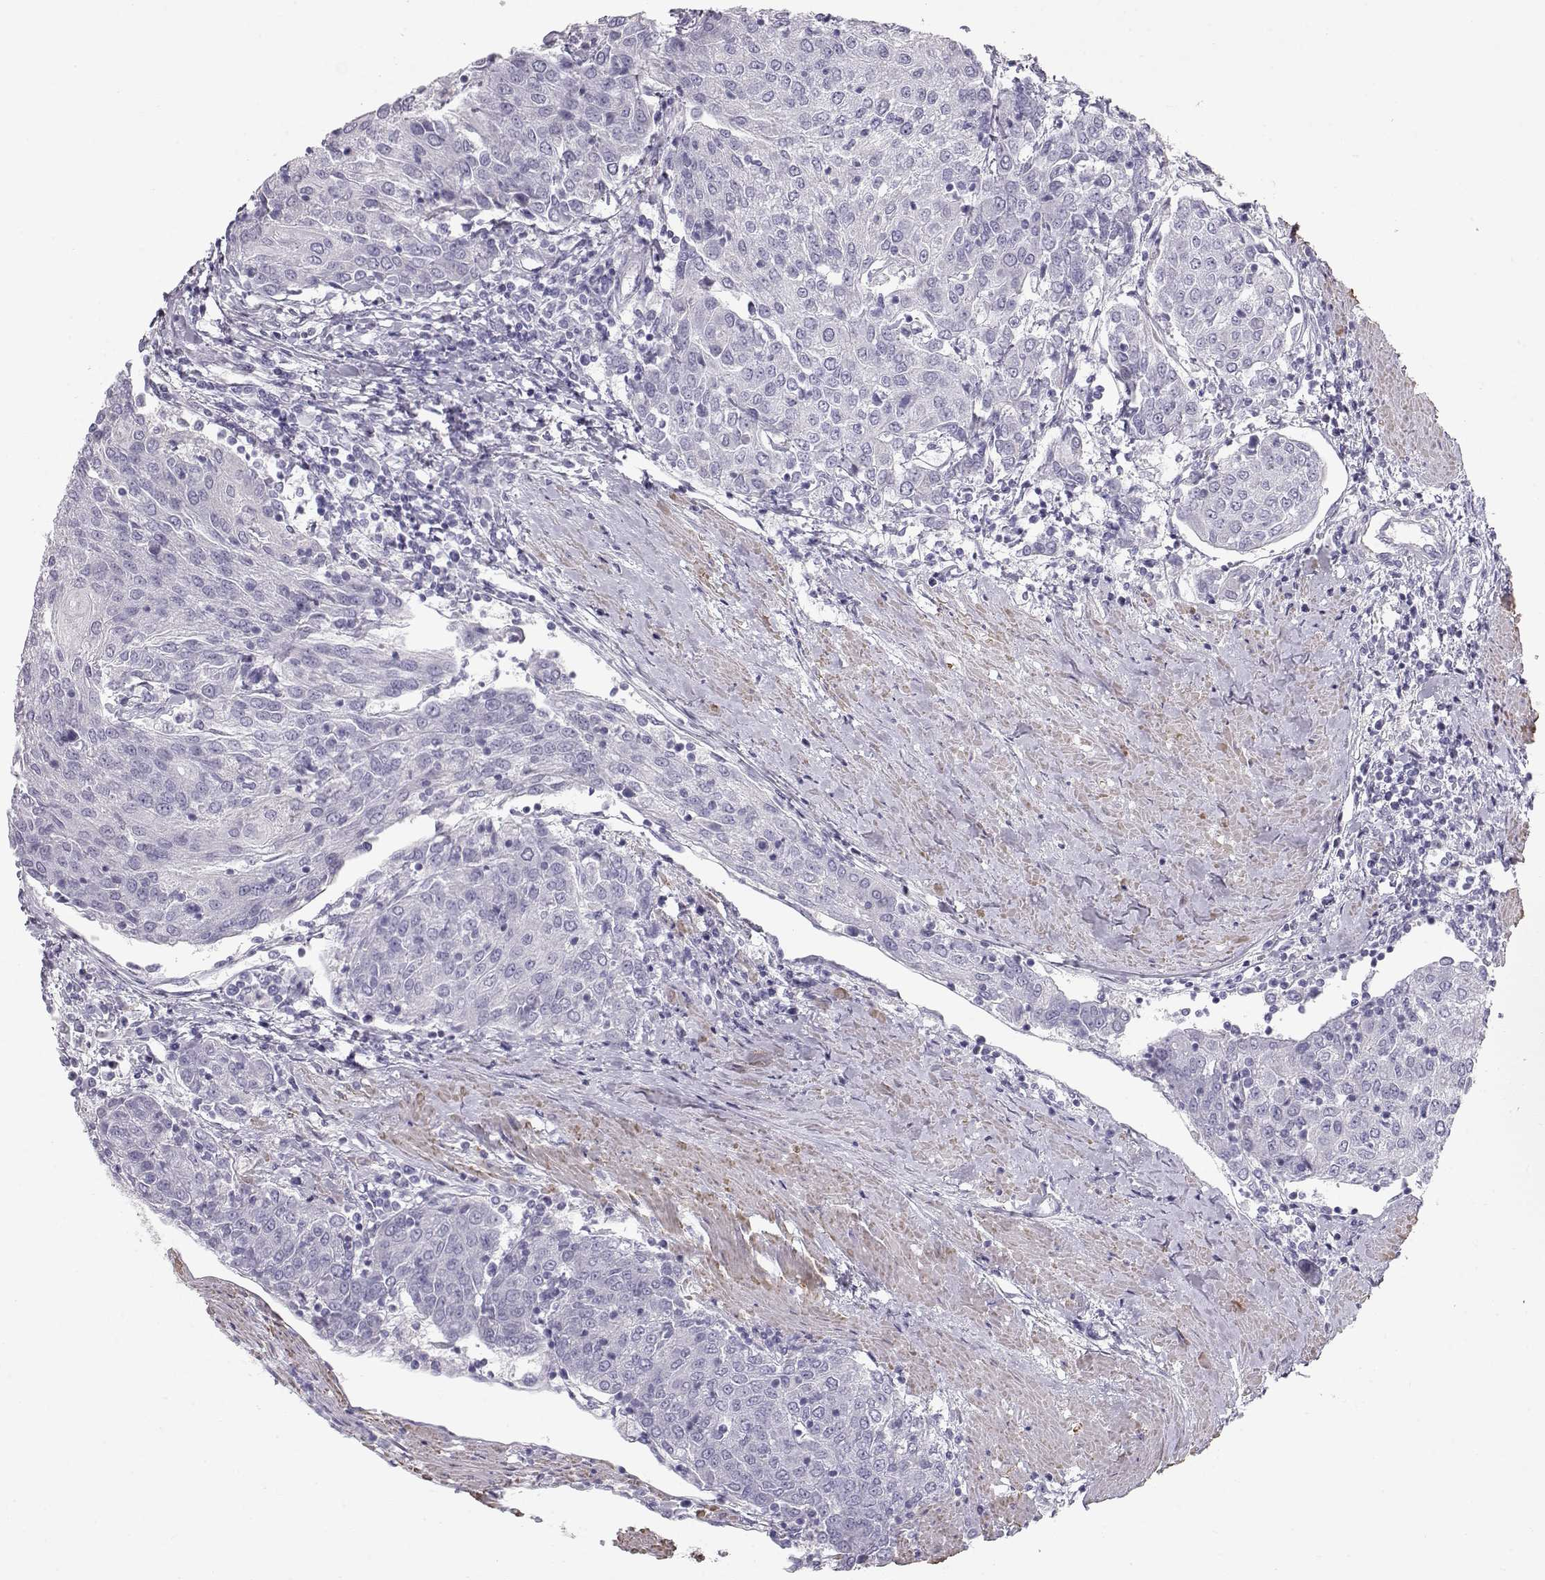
{"staining": {"intensity": "negative", "quantity": "none", "location": "none"}, "tissue": "urothelial cancer", "cell_type": "Tumor cells", "image_type": "cancer", "snomed": [{"axis": "morphology", "description": "Urothelial carcinoma, High grade"}, {"axis": "topography", "description": "Urinary bladder"}], "caption": "Immunohistochemical staining of human urothelial cancer reveals no significant staining in tumor cells.", "gene": "SLITRK3", "patient": {"sex": "female", "age": 85}}